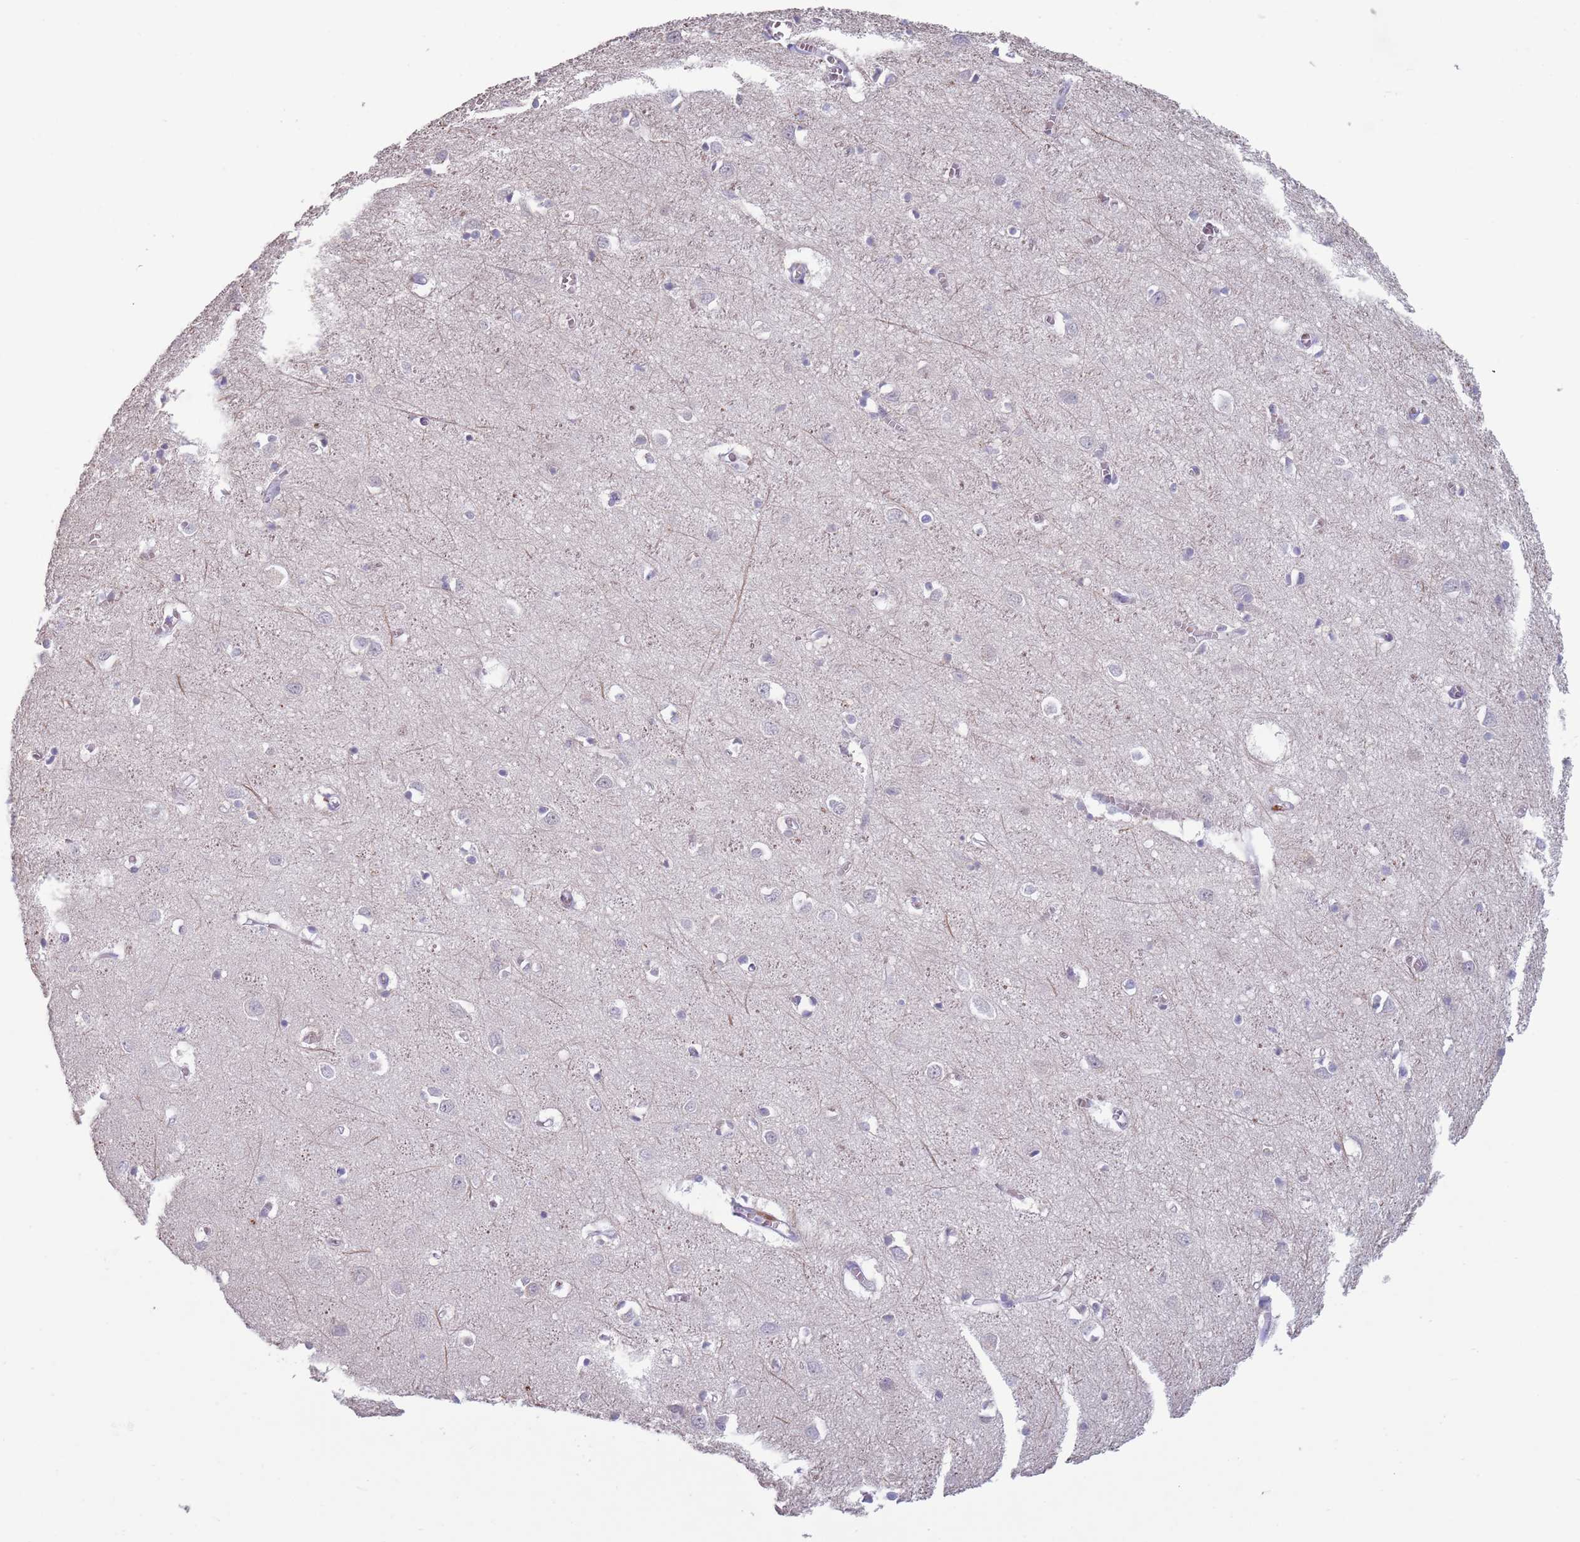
{"staining": {"intensity": "weak", "quantity": "25%-75%", "location": "cytoplasmic/membranous"}, "tissue": "cerebral cortex", "cell_type": "Endothelial cells", "image_type": "normal", "snomed": [{"axis": "morphology", "description": "Normal tissue, NOS"}, {"axis": "topography", "description": "Cerebral cortex"}], "caption": "DAB (3,3'-diaminobenzidine) immunohistochemical staining of benign human cerebral cortex exhibits weak cytoplasmic/membranous protein staining in about 25%-75% of endothelial cells. (Stains: DAB (3,3'-diaminobenzidine) in brown, nuclei in blue, Microscopy: brightfield microscopy at high magnification).", "gene": "CLNS1A", "patient": {"sex": "female", "age": 64}}